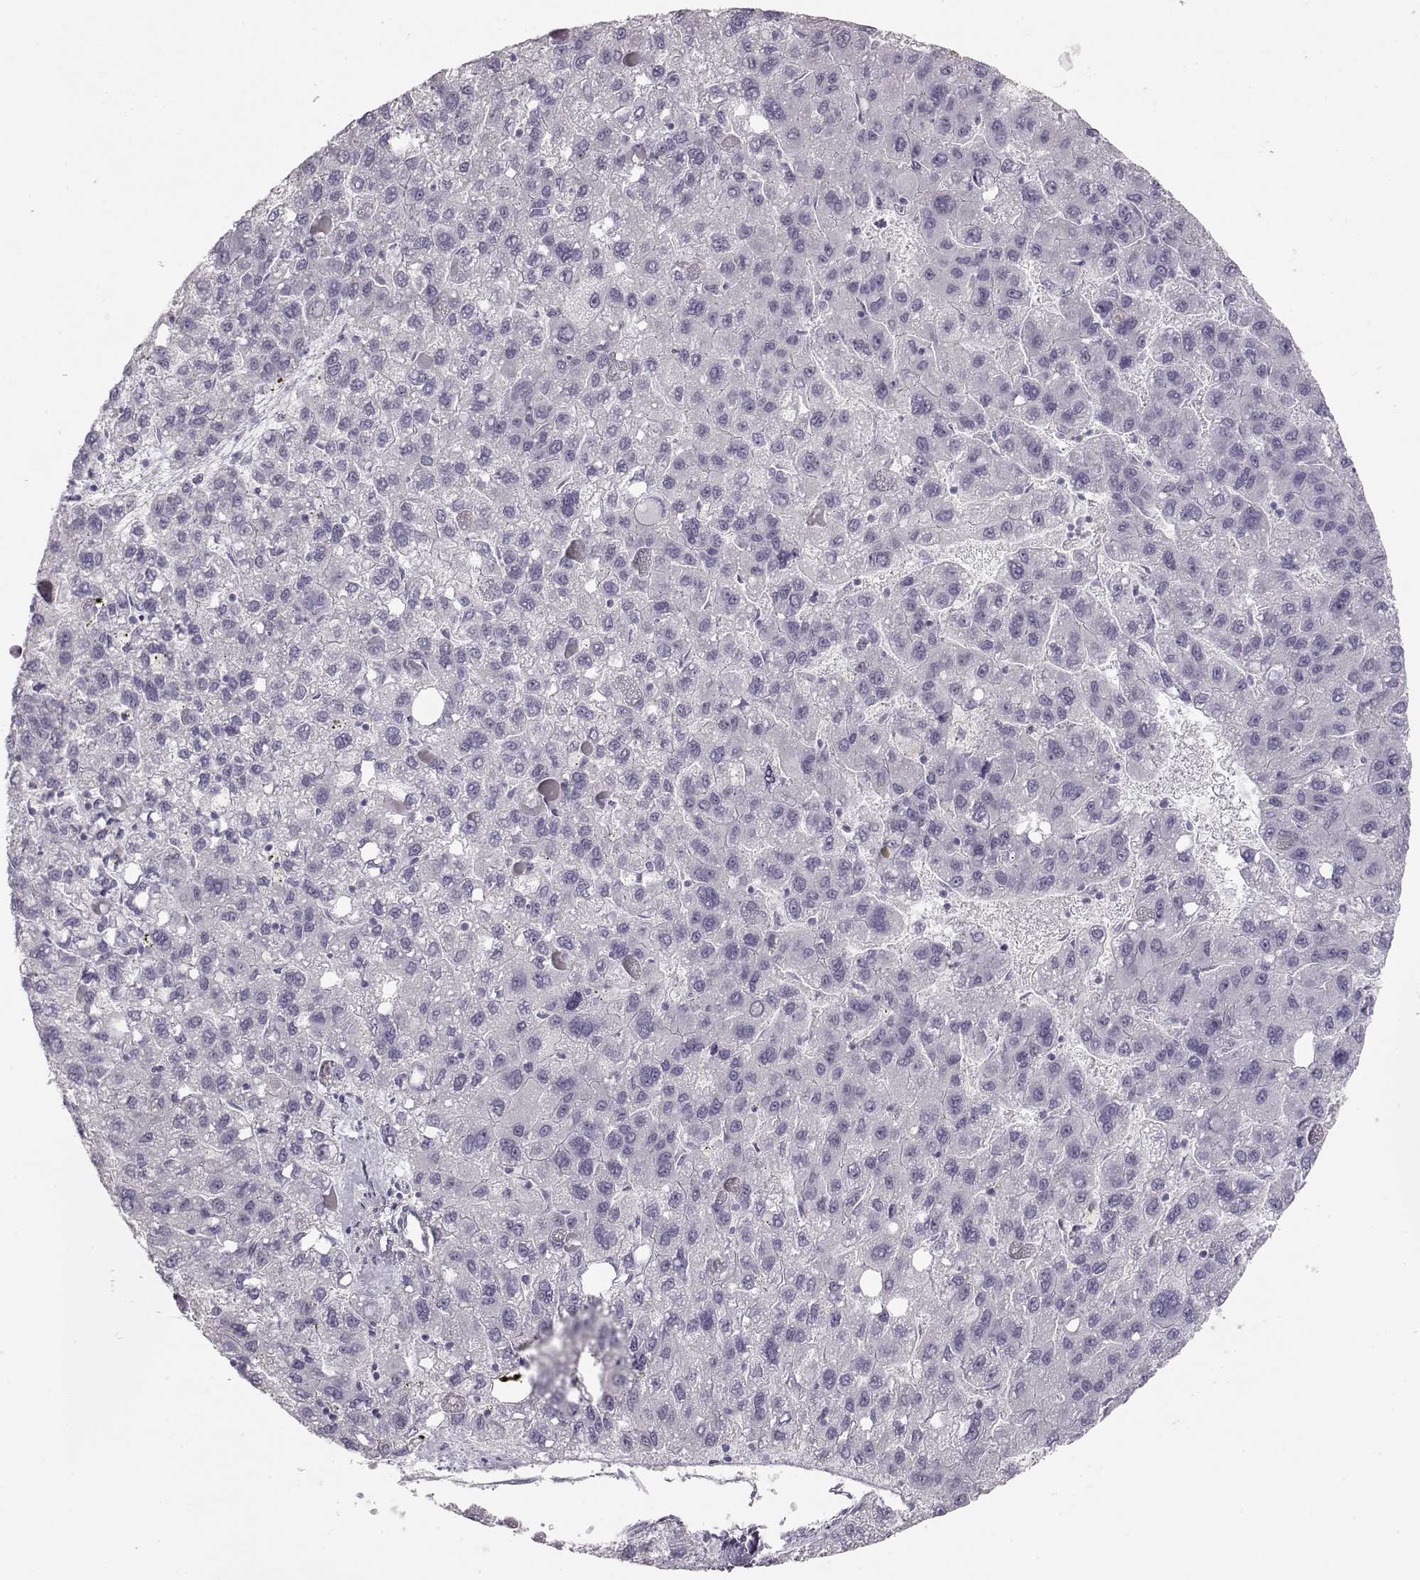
{"staining": {"intensity": "negative", "quantity": "none", "location": "none"}, "tissue": "liver cancer", "cell_type": "Tumor cells", "image_type": "cancer", "snomed": [{"axis": "morphology", "description": "Carcinoma, Hepatocellular, NOS"}, {"axis": "topography", "description": "Liver"}], "caption": "Hepatocellular carcinoma (liver) was stained to show a protein in brown. There is no significant expression in tumor cells.", "gene": "FAM205A", "patient": {"sex": "female", "age": 82}}